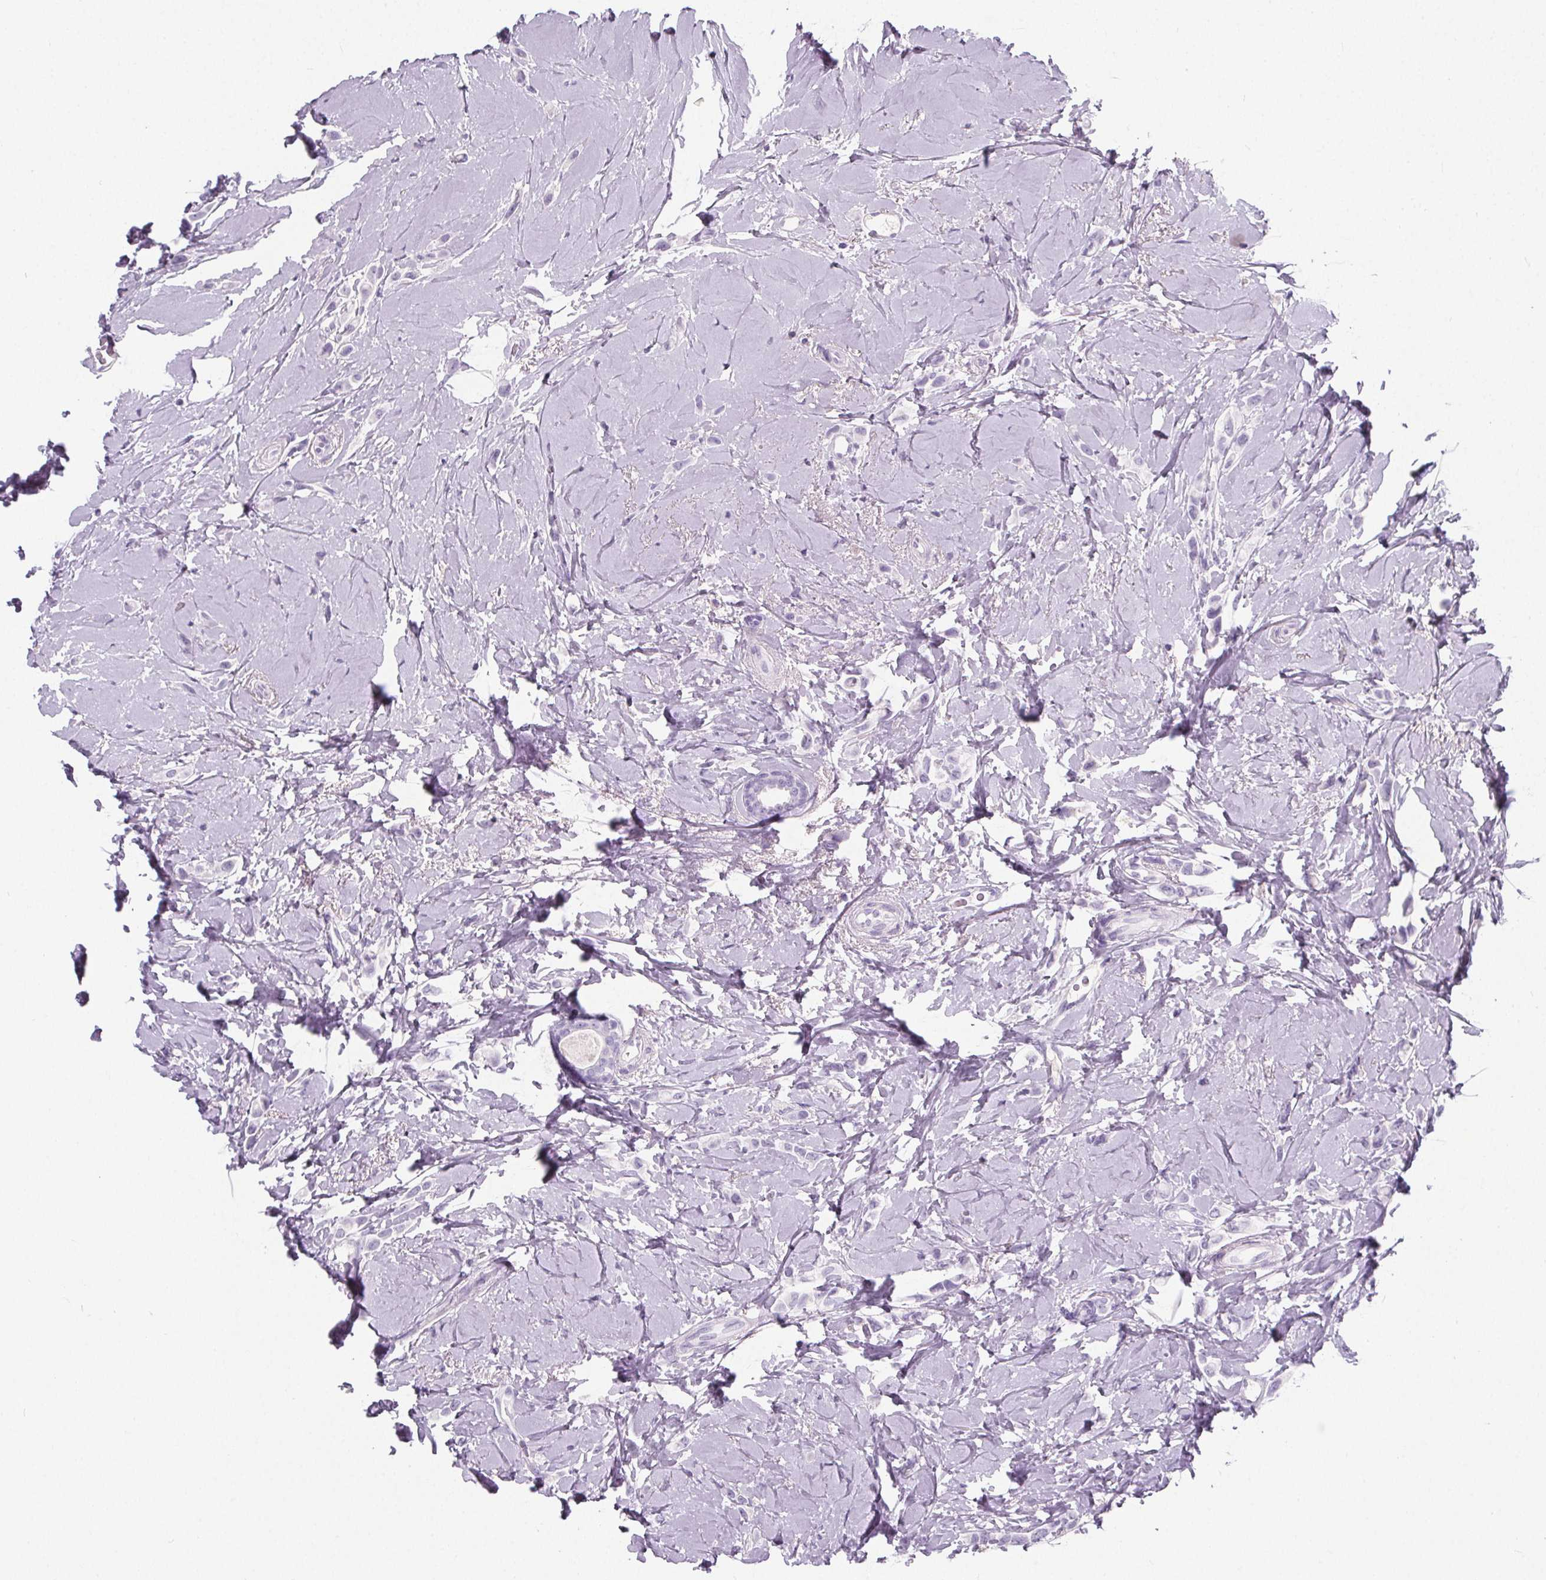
{"staining": {"intensity": "negative", "quantity": "none", "location": "none"}, "tissue": "breast cancer", "cell_type": "Tumor cells", "image_type": "cancer", "snomed": [{"axis": "morphology", "description": "Lobular carcinoma"}, {"axis": "topography", "description": "Breast"}], "caption": "There is no significant expression in tumor cells of lobular carcinoma (breast).", "gene": "ADRB1", "patient": {"sex": "female", "age": 66}}